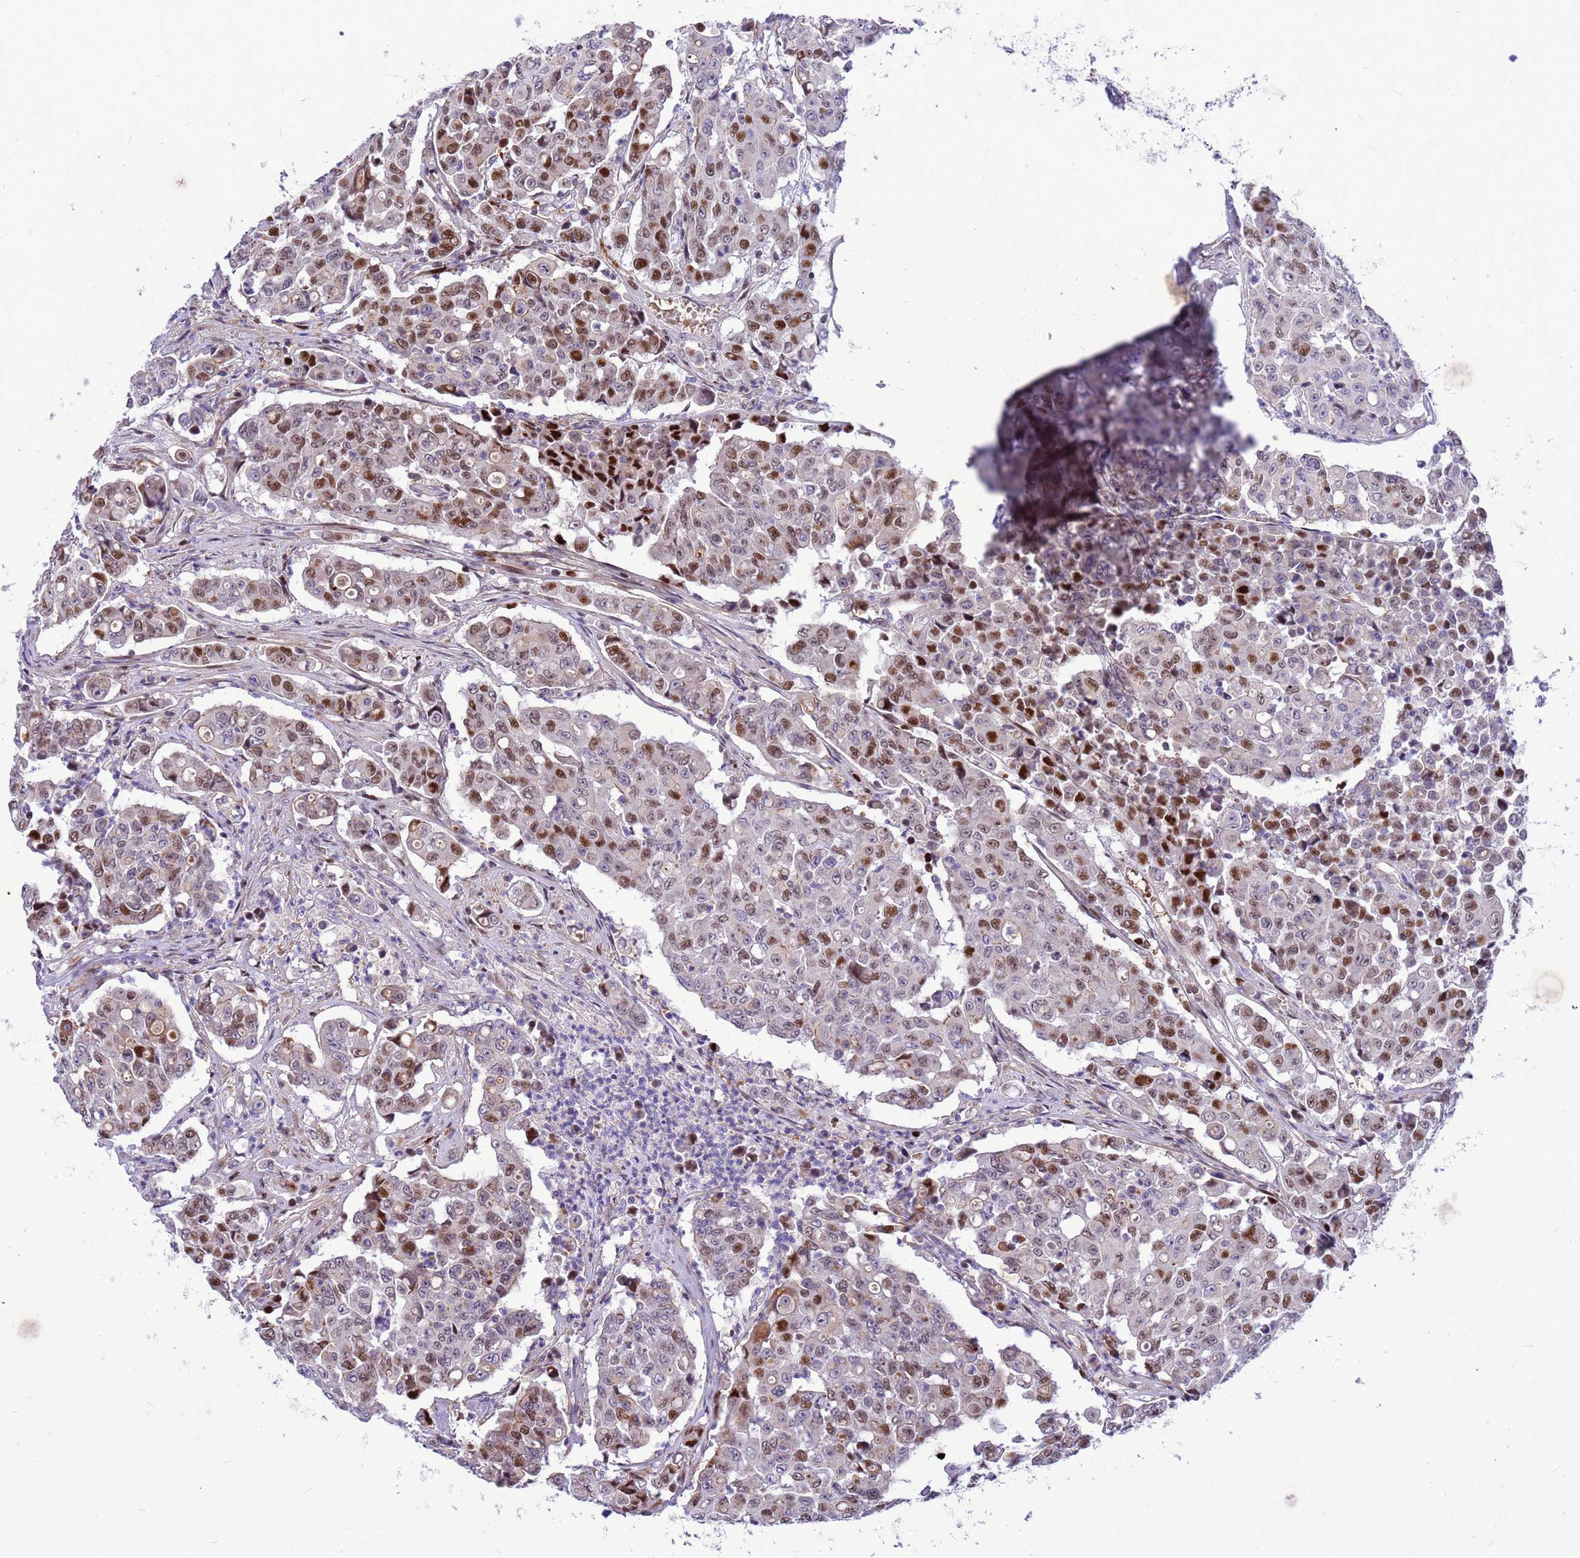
{"staining": {"intensity": "moderate", "quantity": "25%-75%", "location": "nuclear"}, "tissue": "colorectal cancer", "cell_type": "Tumor cells", "image_type": "cancer", "snomed": [{"axis": "morphology", "description": "Adenocarcinoma, NOS"}, {"axis": "topography", "description": "Colon"}], "caption": "This is a histology image of IHC staining of colorectal cancer, which shows moderate expression in the nuclear of tumor cells.", "gene": "ADAMTS7", "patient": {"sex": "male", "age": 51}}